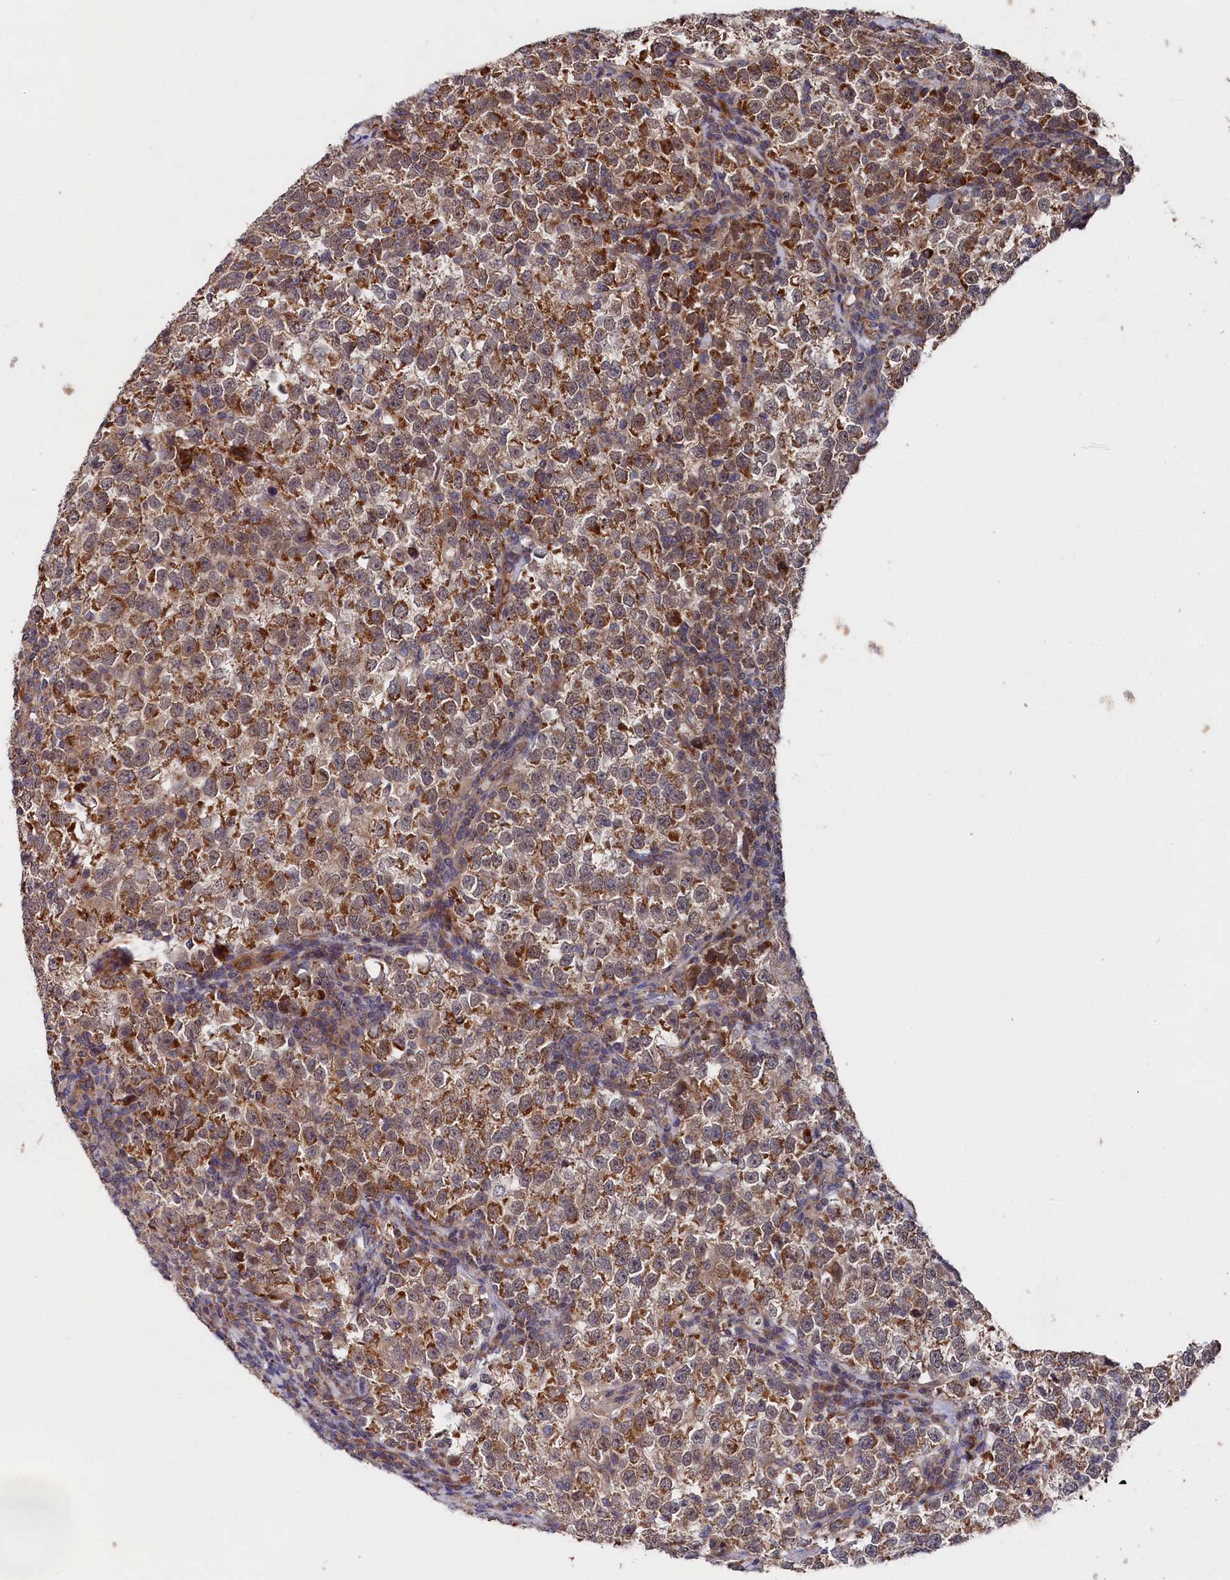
{"staining": {"intensity": "strong", "quantity": ">75%", "location": "cytoplasmic/membranous"}, "tissue": "testis cancer", "cell_type": "Tumor cells", "image_type": "cancer", "snomed": [{"axis": "morphology", "description": "Normal tissue, NOS"}, {"axis": "morphology", "description": "Seminoma, NOS"}, {"axis": "topography", "description": "Testis"}], "caption": "The immunohistochemical stain shows strong cytoplasmic/membranous expression in tumor cells of testis cancer tissue.", "gene": "SUPV3L1", "patient": {"sex": "male", "age": 43}}